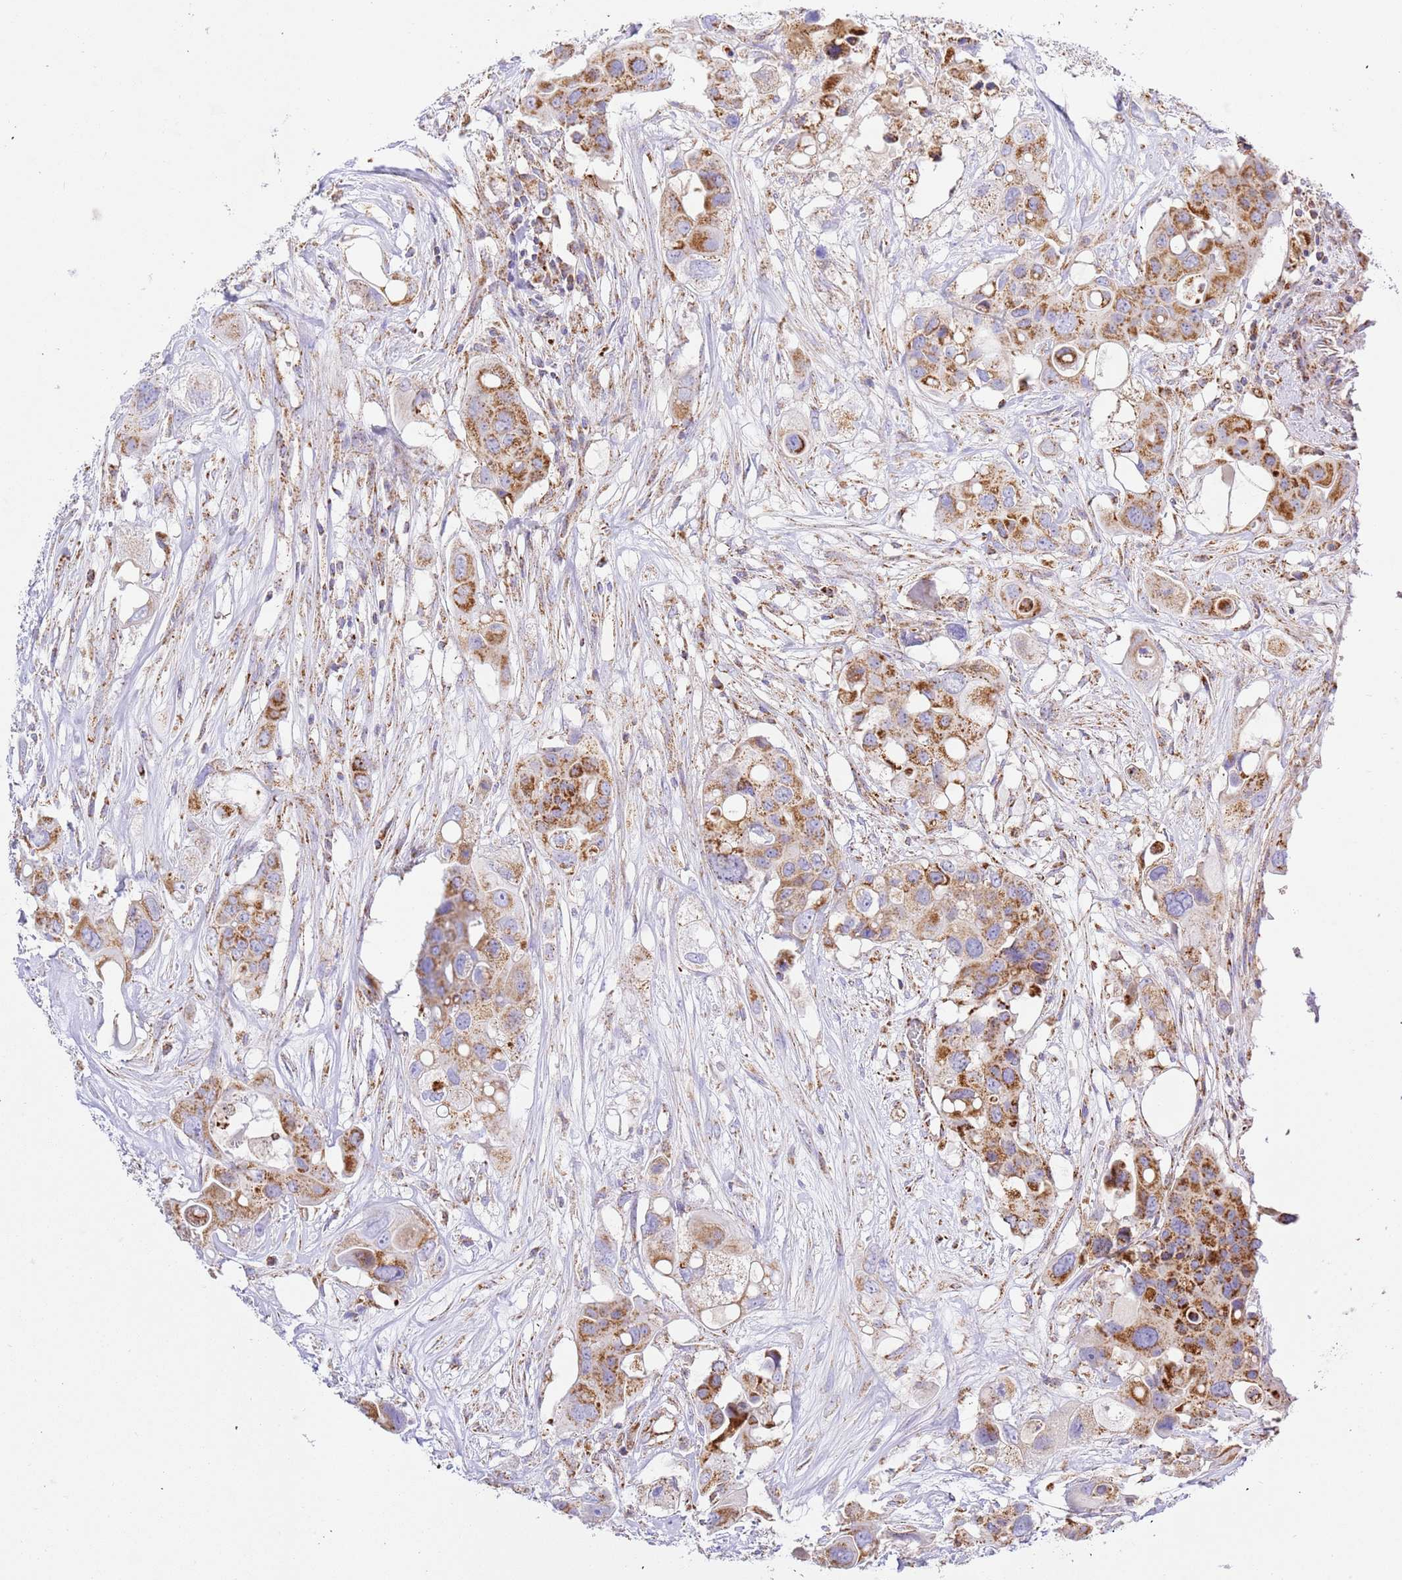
{"staining": {"intensity": "moderate", "quantity": ">75%", "location": "cytoplasmic/membranous"}, "tissue": "colorectal cancer", "cell_type": "Tumor cells", "image_type": "cancer", "snomed": [{"axis": "morphology", "description": "Adenocarcinoma, NOS"}, {"axis": "topography", "description": "Colon"}], "caption": "The histopathology image reveals a brown stain indicating the presence of a protein in the cytoplasmic/membranous of tumor cells in colorectal cancer (adenocarcinoma).", "gene": "ZBTB39", "patient": {"sex": "male", "age": 77}}